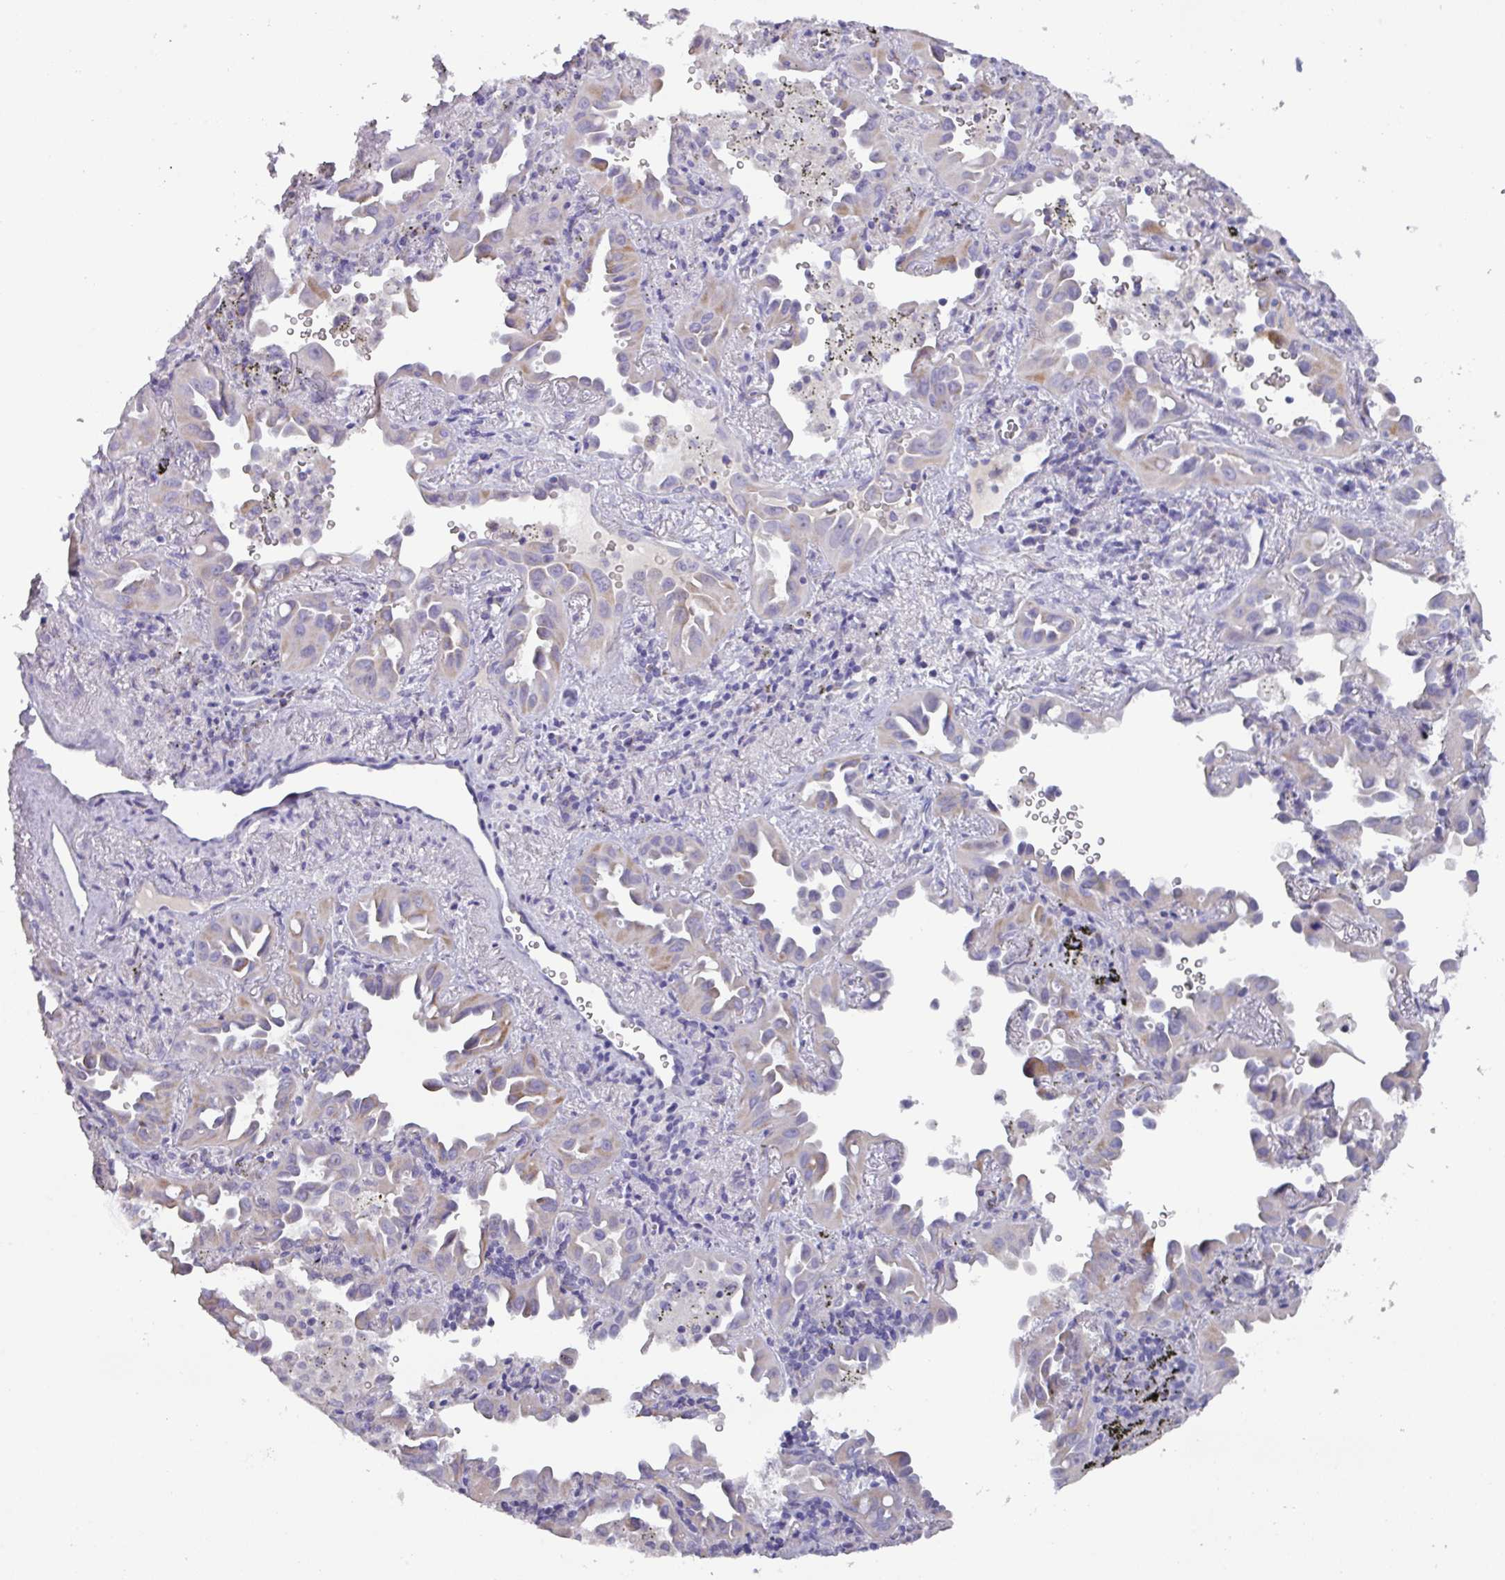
{"staining": {"intensity": "weak", "quantity": "<25%", "location": "cytoplasmic/membranous"}, "tissue": "lung cancer", "cell_type": "Tumor cells", "image_type": "cancer", "snomed": [{"axis": "morphology", "description": "Adenocarcinoma, NOS"}, {"axis": "topography", "description": "Lung"}], "caption": "Human lung cancer (adenocarcinoma) stained for a protein using immunohistochemistry (IHC) reveals no expression in tumor cells.", "gene": "MT-ND4", "patient": {"sex": "male", "age": 68}}